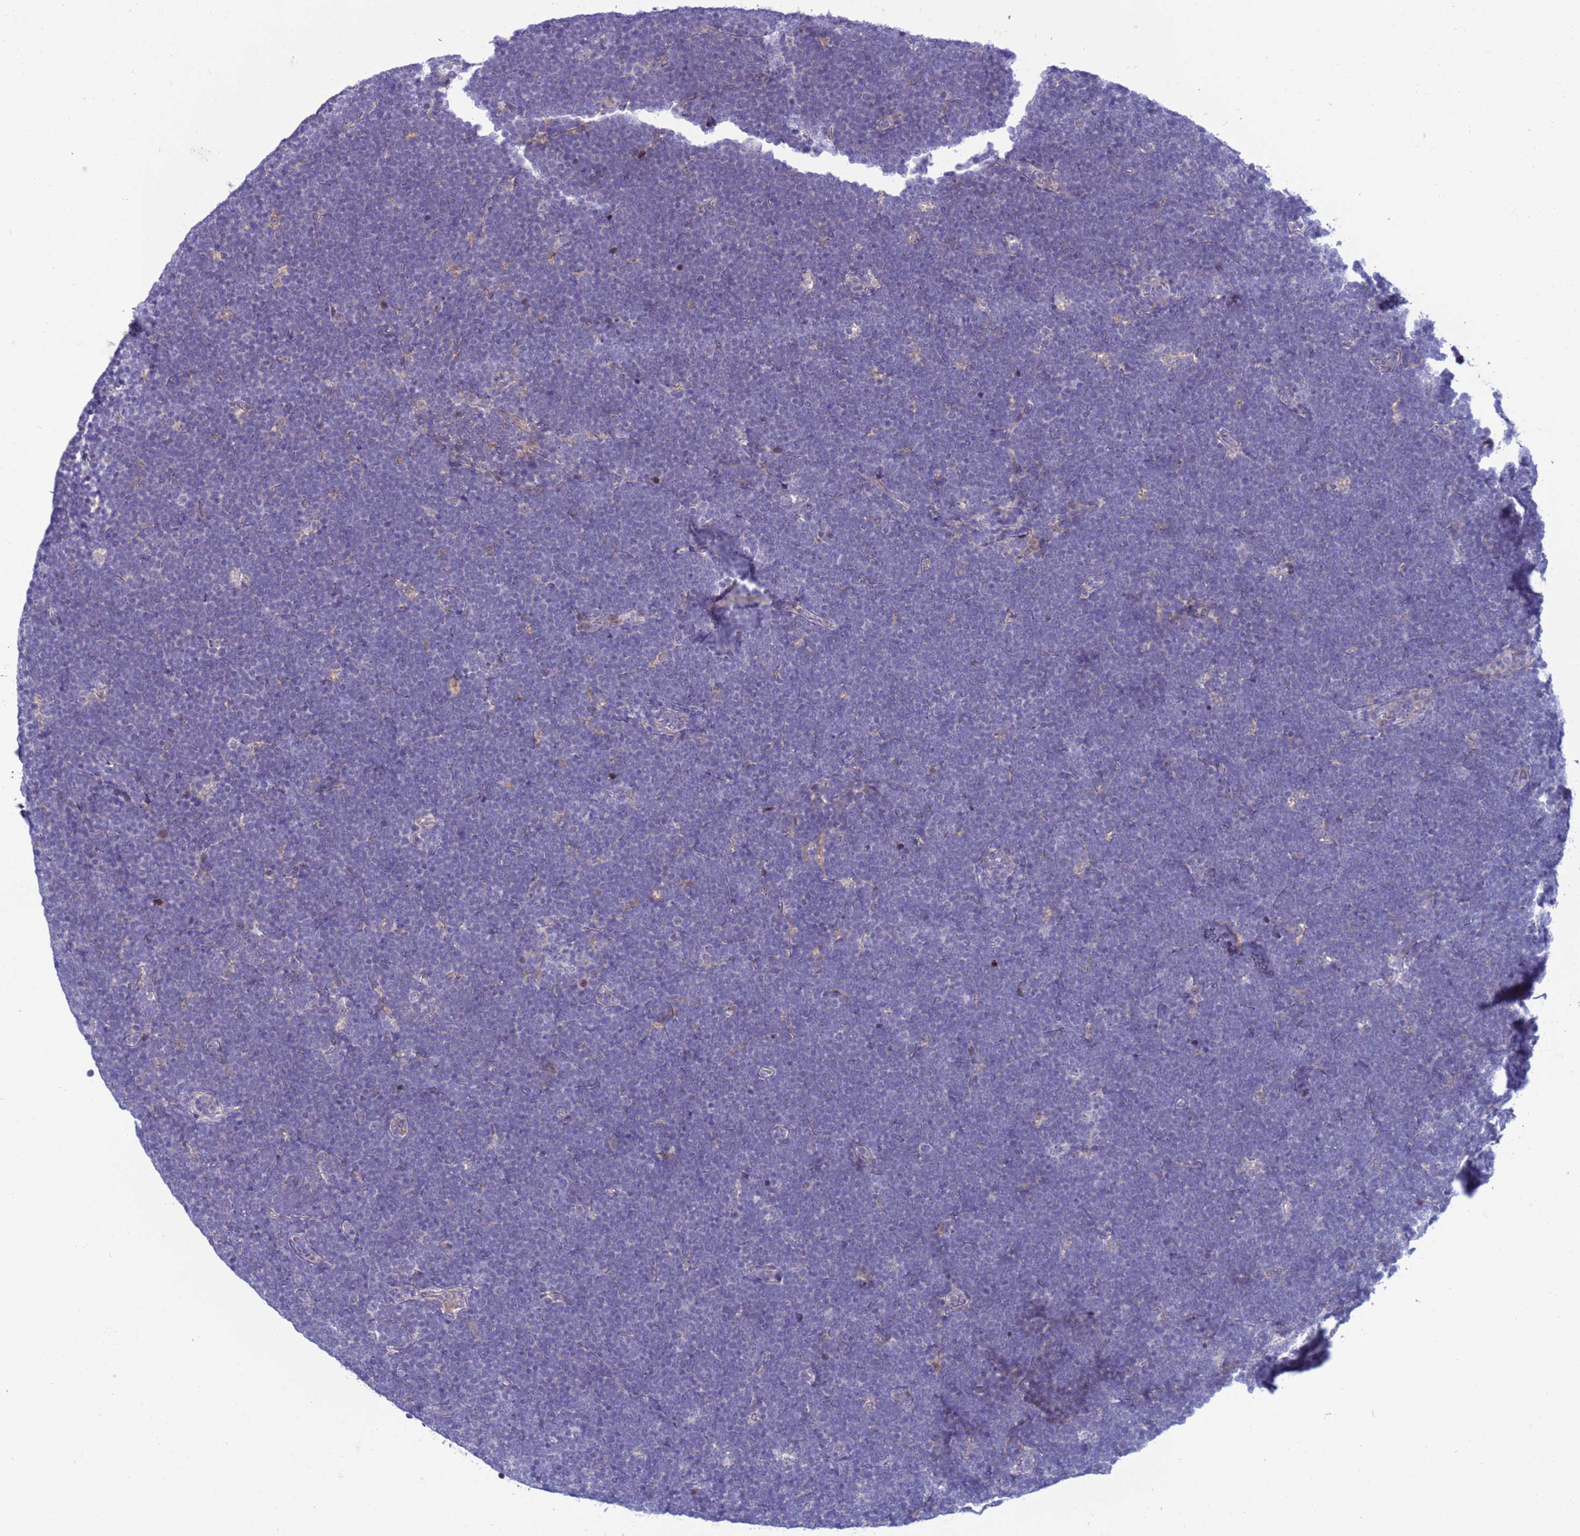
{"staining": {"intensity": "negative", "quantity": "none", "location": "none"}, "tissue": "lymphoma", "cell_type": "Tumor cells", "image_type": "cancer", "snomed": [{"axis": "morphology", "description": "Malignant lymphoma, non-Hodgkin's type, High grade"}, {"axis": "topography", "description": "Lymph node"}], "caption": "IHC micrograph of neoplastic tissue: high-grade malignant lymphoma, non-Hodgkin's type stained with DAB shows no significant protein positivity in tumor cells.", "gene": "LRATD1", "patient": {"sex": "male", "age": 13}}